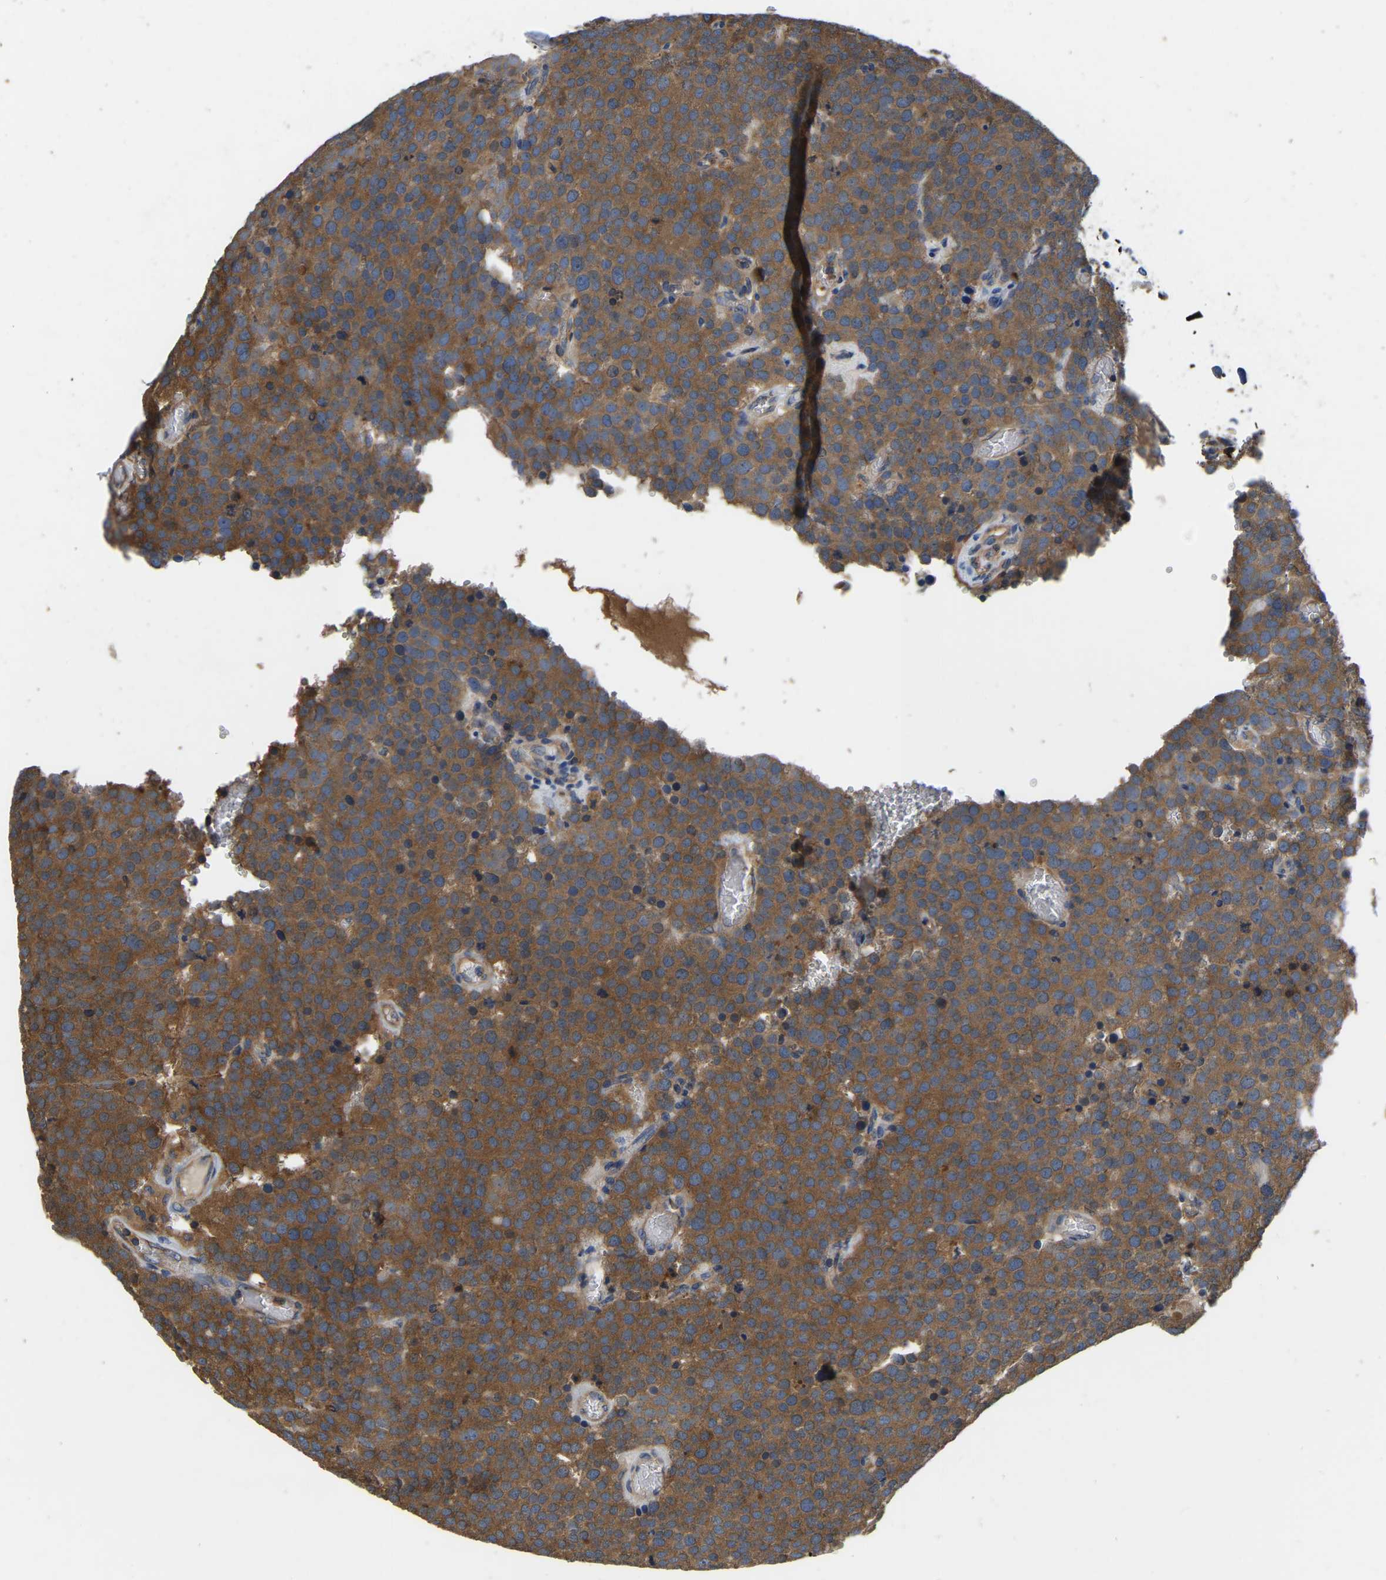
{"staining": {"intensity": "strong", "quantity": ">75%", "location": "cytoplasmic/membranous"}, "tissue": "testis cancer", "cell_type": "Tumor cells", "image_type": "cancer", "snomed": [{"axis": "morphology", "description": "Normal tissue, NOS"}, {"axis": "morphology", "description": "Seminoma, NOS"}, {"axis": "topography", "description": "Testis"}], "caption": "Testis cancer stained for a protein (brown) displays strong cytoplasmic/membranous positive positivity in approximately >75% of tumor cells.", "gene": "GARS1", "patient": {"sex": "male", "age": 71}}